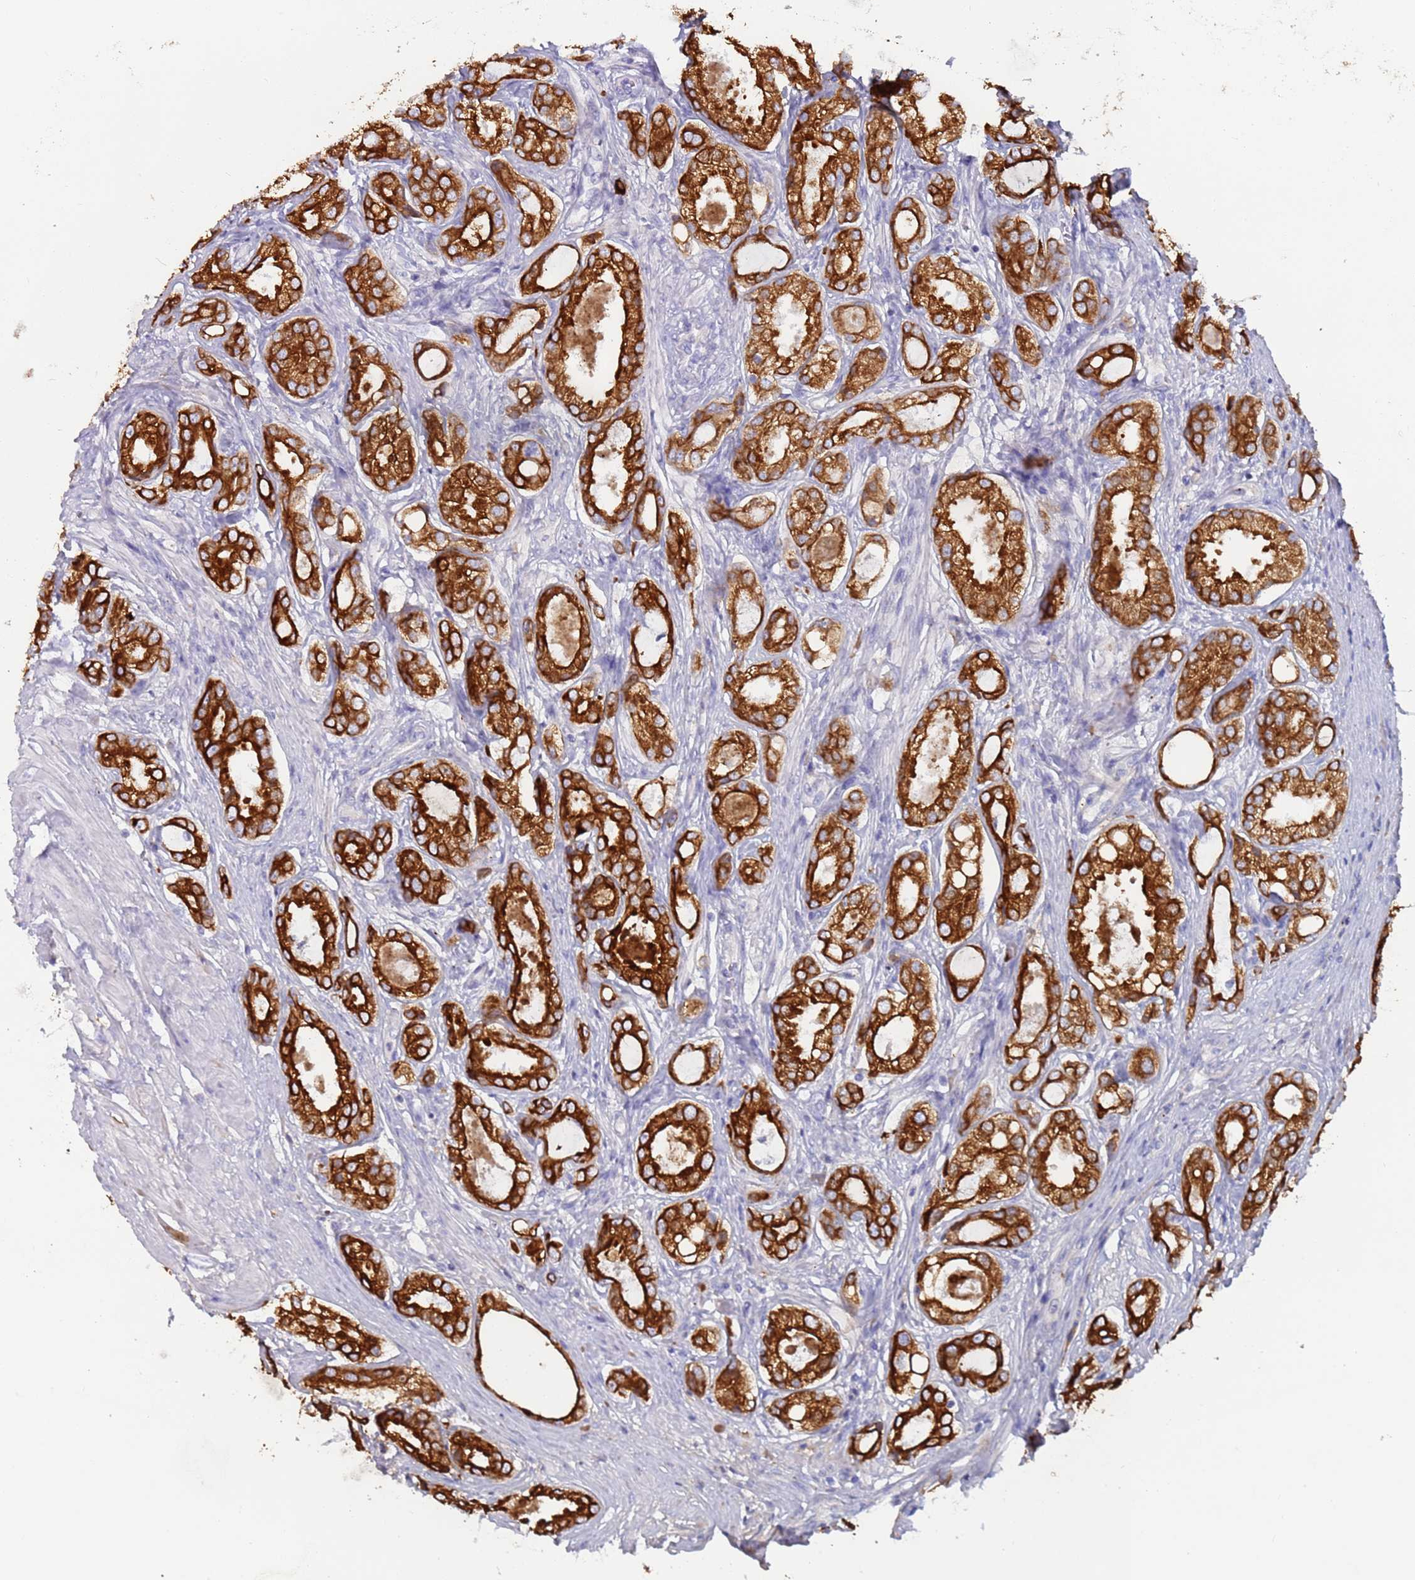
{"staining": {"intensity": "strong", "quantity": ">75%", "location": "cytoplasmic/membranous"}, "tissue": "prostate cancer", "cell_type": "Tumor cells", "image_type": "cancer", "snomed": [{"axis": "morphology", "description": "Adenocarcinoma, Low grade"}, {"axis": "topography", "description": "Prostate"}], "caption": "This micrograph displays IHC staining of human prostate cancer (adenocarcinoma (low-grade)), with high strong cytoplasmic/membranous staining in about >75% of tumor cells.", "gene": "CYSLTR2", "patient": {"sex": "male", "age": 68}}